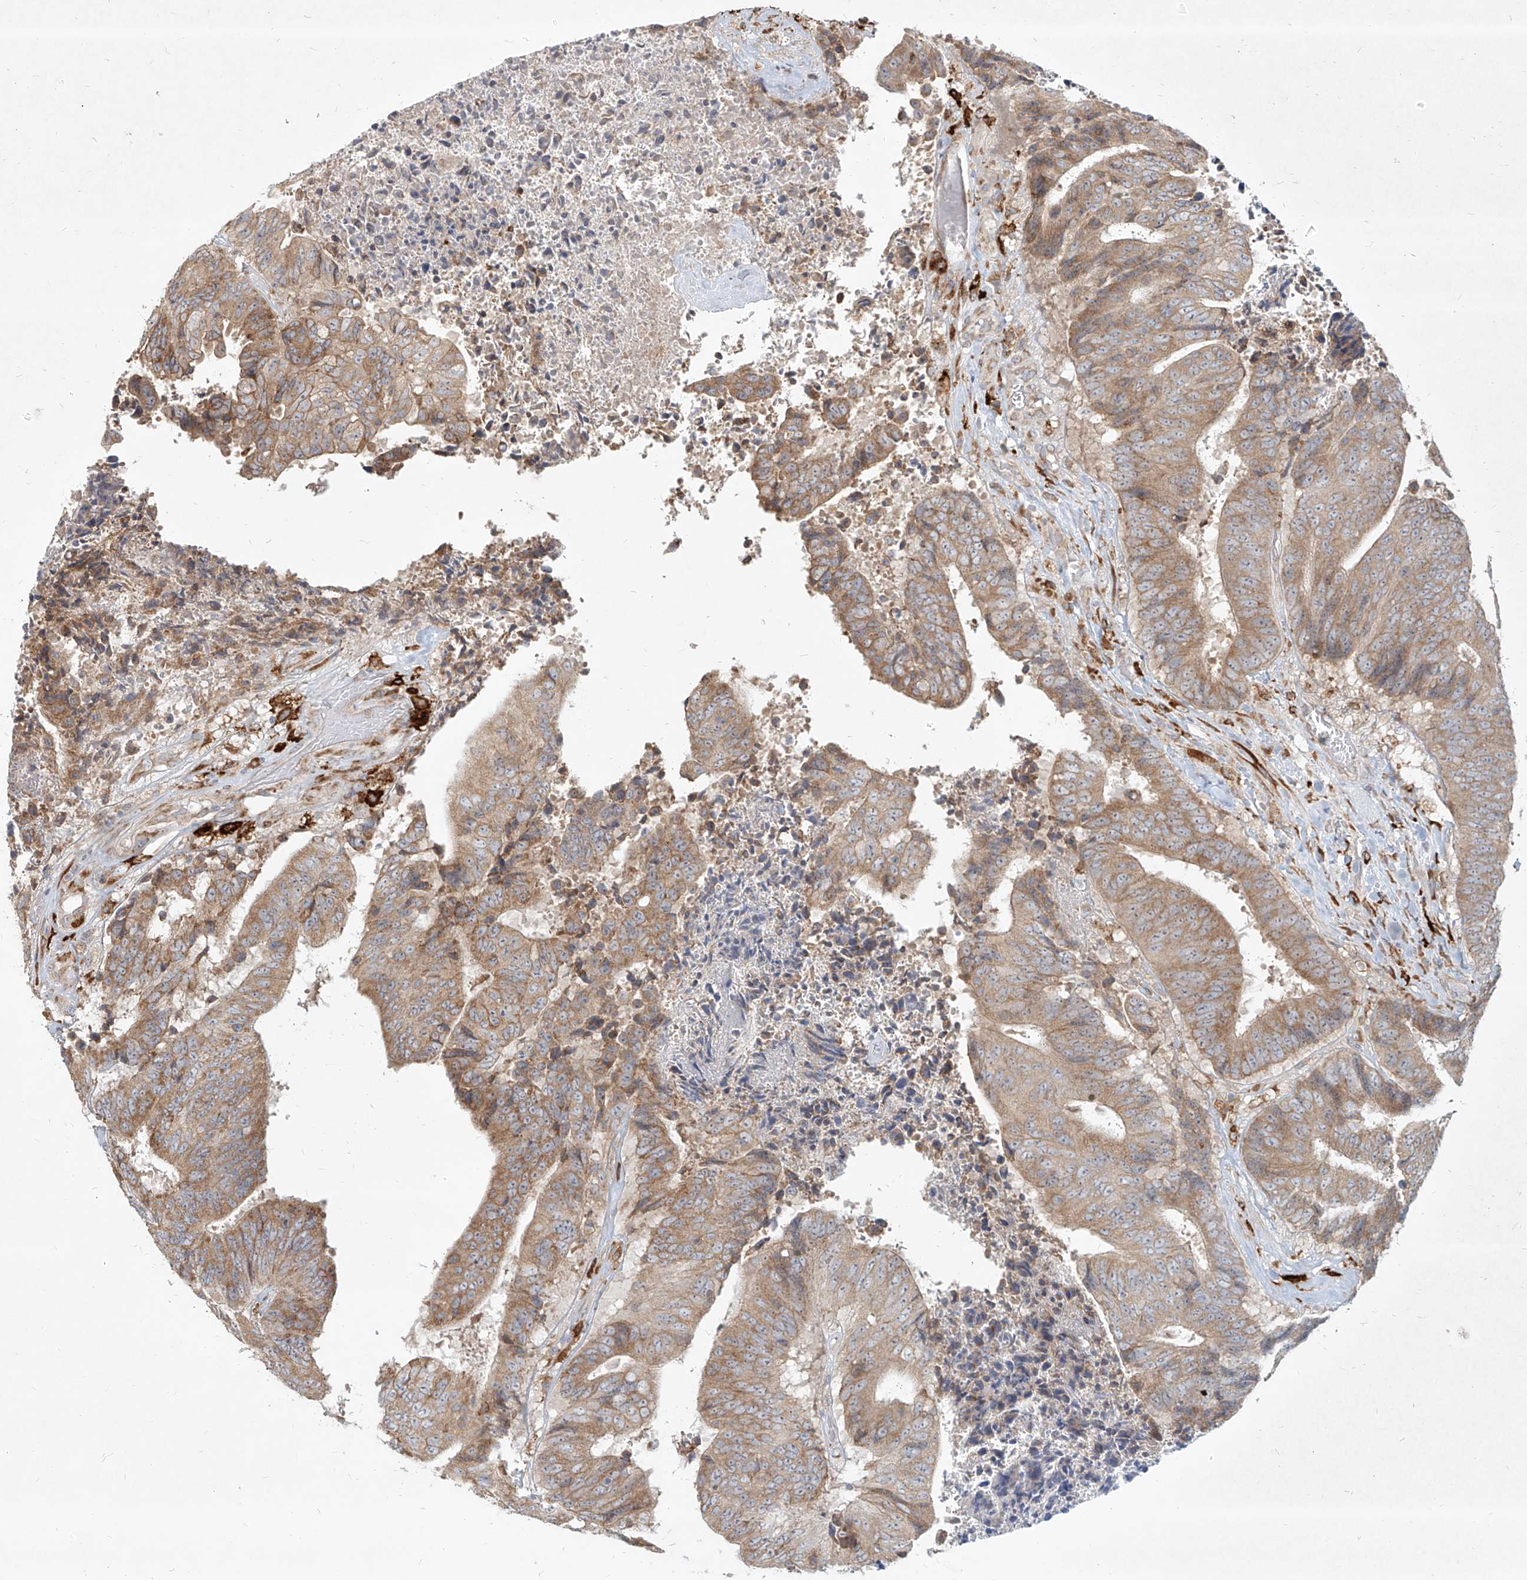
{"staining": {"intensity": "moderate", "quantity": ">75%", "location": "cytoplasmic/membranous"}, "tissue": "colorectal cancer", "cell_type": "Tumor cells", "image_type": "cancer", "snomed": [{"axis": "morphology", "description": "Adenocarcinoma, NOS"}, {"axis": "topography", "description": "Rectum"}], "caption": "Tumor cells display moderate cytoplasmic/membranous expression in about >75% of cells in colorectal adenocarcinoma. (DAB (3,3'-diaminobenzidine) IHC, brown staining for protein, blue staining for nuclei).", "gene": "CD209", "patient": {"sex": "male", "age": 72}}